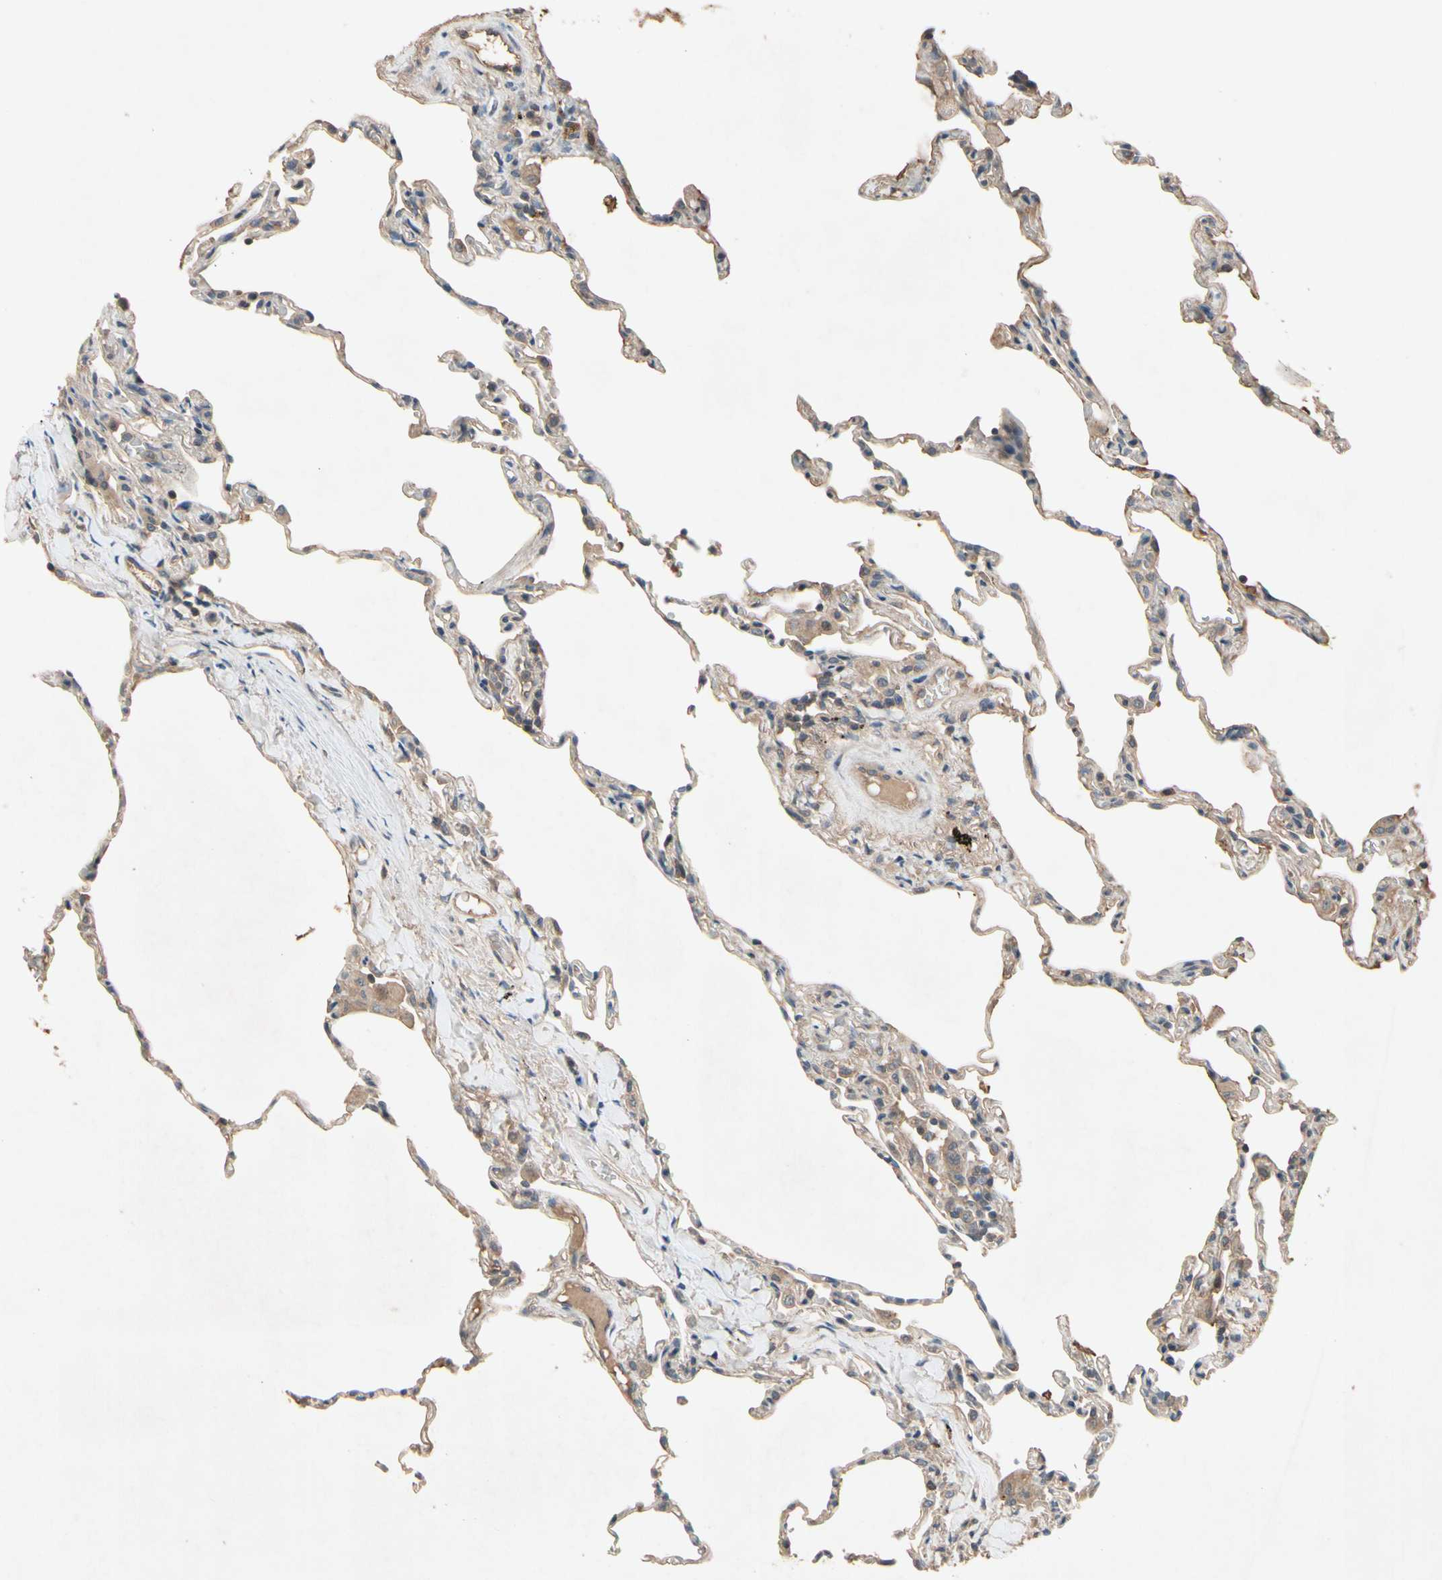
{"staining": {"intensity": "weak", "quantity": ">75%", "location": "cytoplasmic/membranous"}, "tissue": "lung", "cell_type": "Alveolar cells", "image_type": "normal", "snomed": [{"axis": "morphology", "description": "Normal tissue, NOS"}, {"axis": "topography", "description": "Lung"}], "caption": "An image of human lung stained for a protein displays weak cytoplasmic/membranous brown staining in alveolar cells. (Stains: DAB (3,3'-diaminobenzidine) in brown, nuclei in blue, Microscopy: brightfield microscopy at high magnification).", "gene": "NSF", "patient": {"sex": "male", "age": 59}}